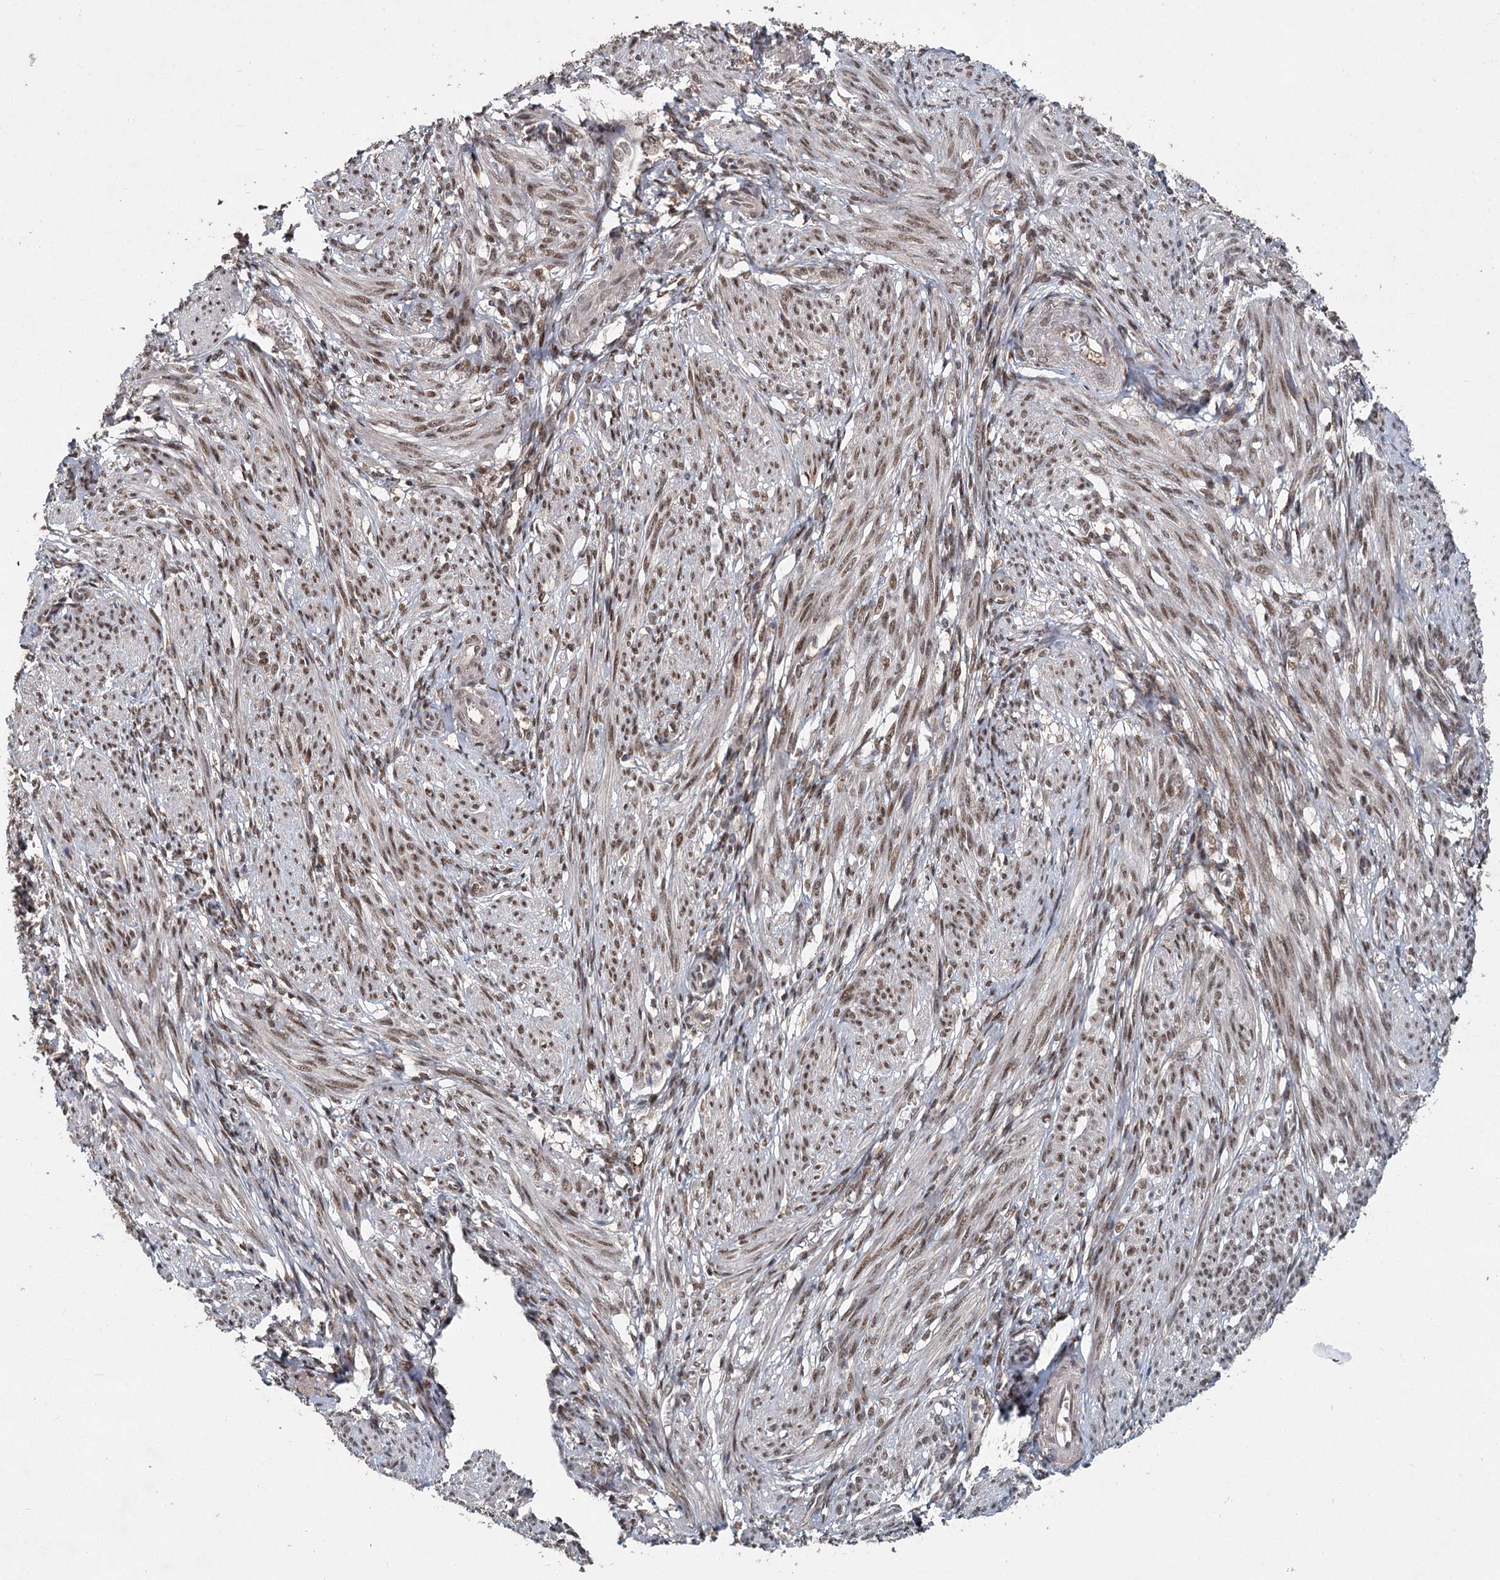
{"staining": {"intensity": "weak", "quantity": "25%-75%", "location": "nuclear"}, "tissue": "smooth muscle", "cell_type": "Smooth muscle cells", "image_type": "normal", "snomed": [{"axis": "morphology", "description": "Normal tissue, NOS"}, {"axis": "topography", "description": "Smooth muscle"}], "caption": "The photomicrograph shows staining of benign smooth muscle, revealing weak nuclear protein positivity (brown color) within smooth muscle cells.", "gene": "MYG1", "patient": {"sex": "female", "age": 39}}